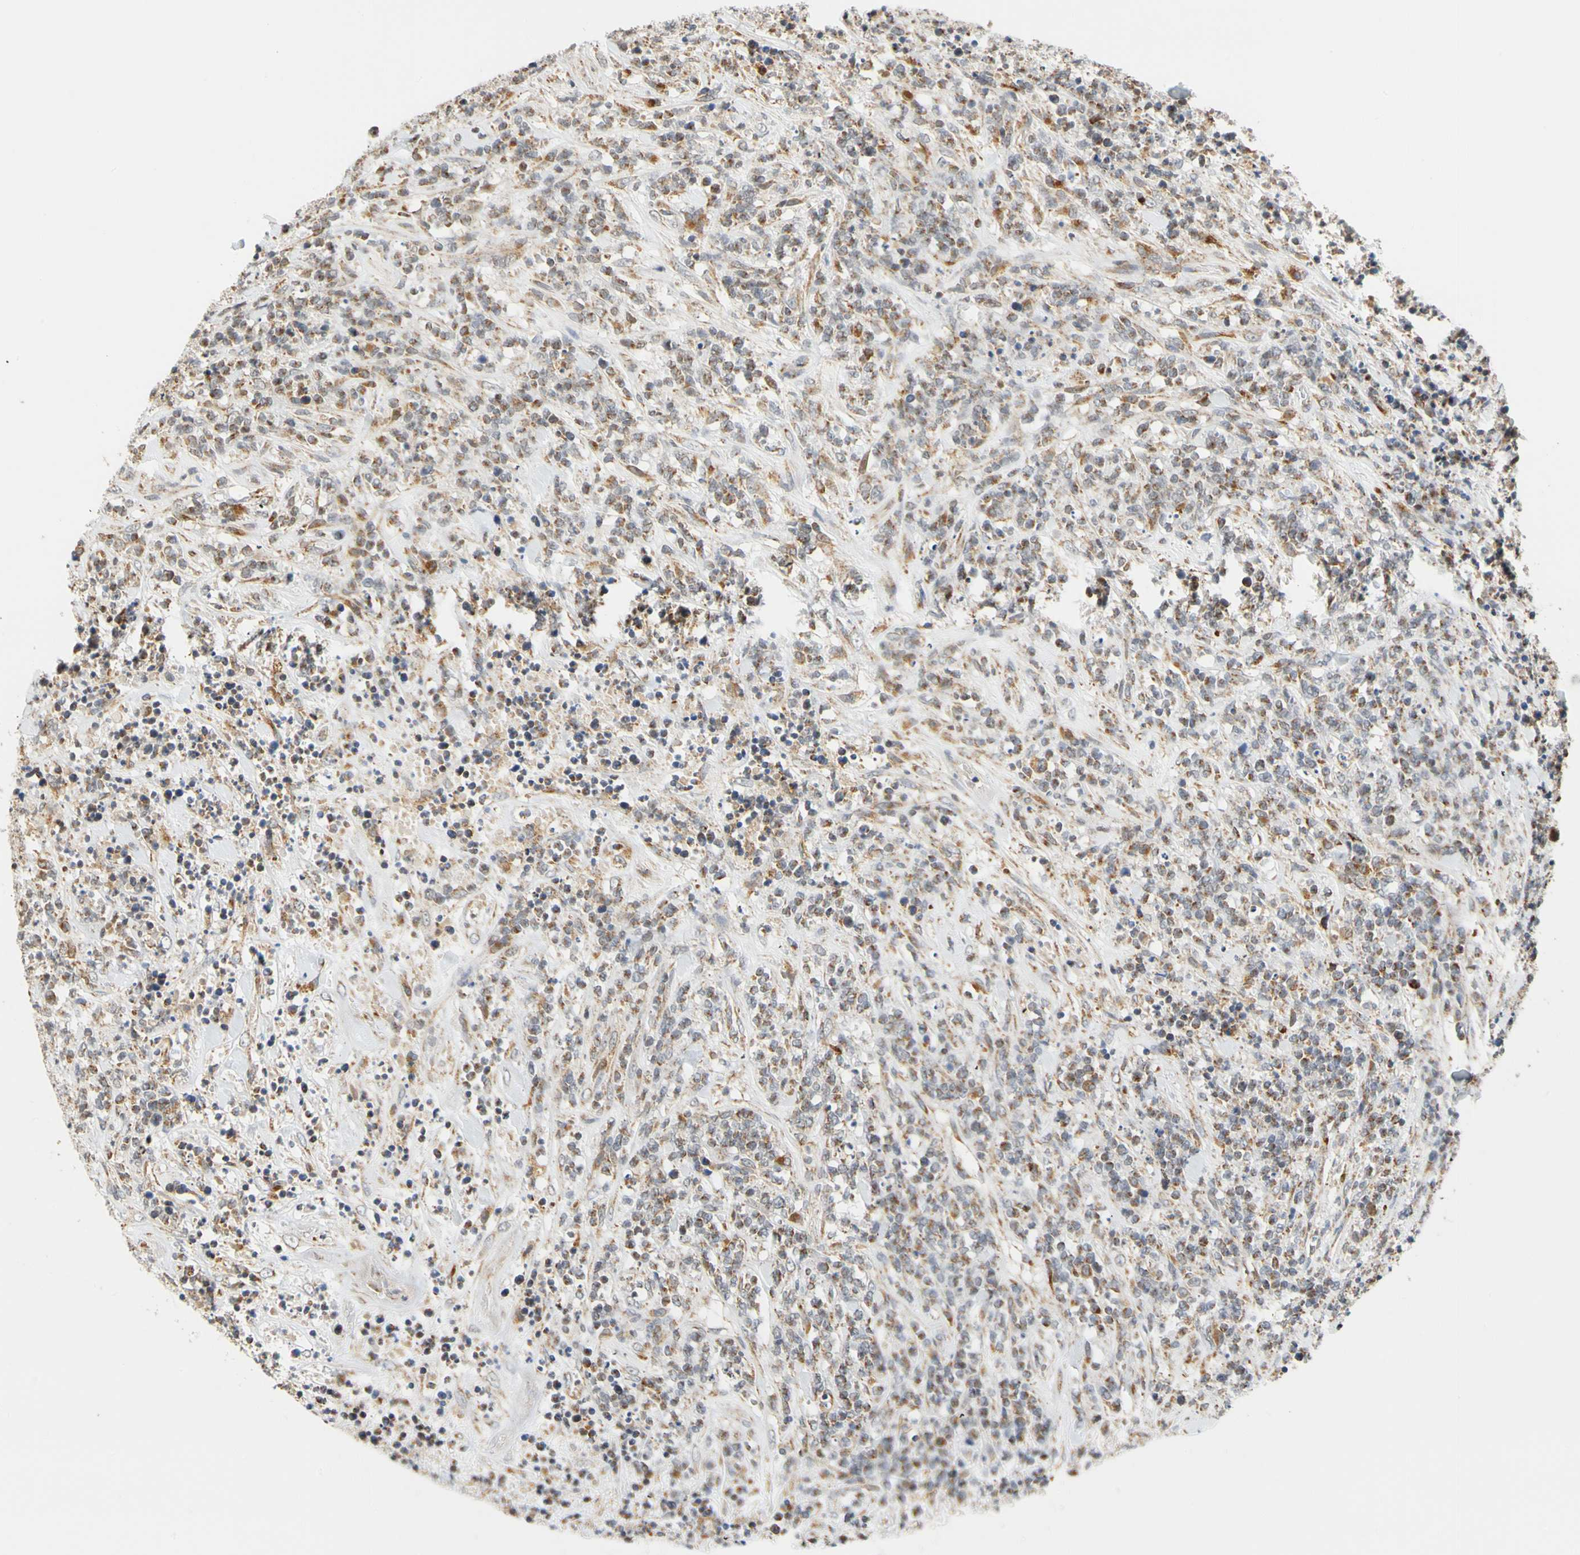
{"staining": {"intensity": "moderate", "quantity": "<25%", "location": "cytoplasmic/membranous"}, "tissue": "lymphoma", "cell_type": "Tumor cells", "image_type": "cancer", "snomed": [{"axis": "morphology", "description": "Malignant lymphoma, non-Hodgkin's type, High grade"}, {"axis": "topography", "description": "Soft tissue"}], "caption": "Immunohistochemical staining of human lymphoma displays low levels of moderate cytoplasmic/membranous protein staining in about <25% of tumor cells.", "gene": "SFXN3", "patient": {"sex": "male", "age": 18}}